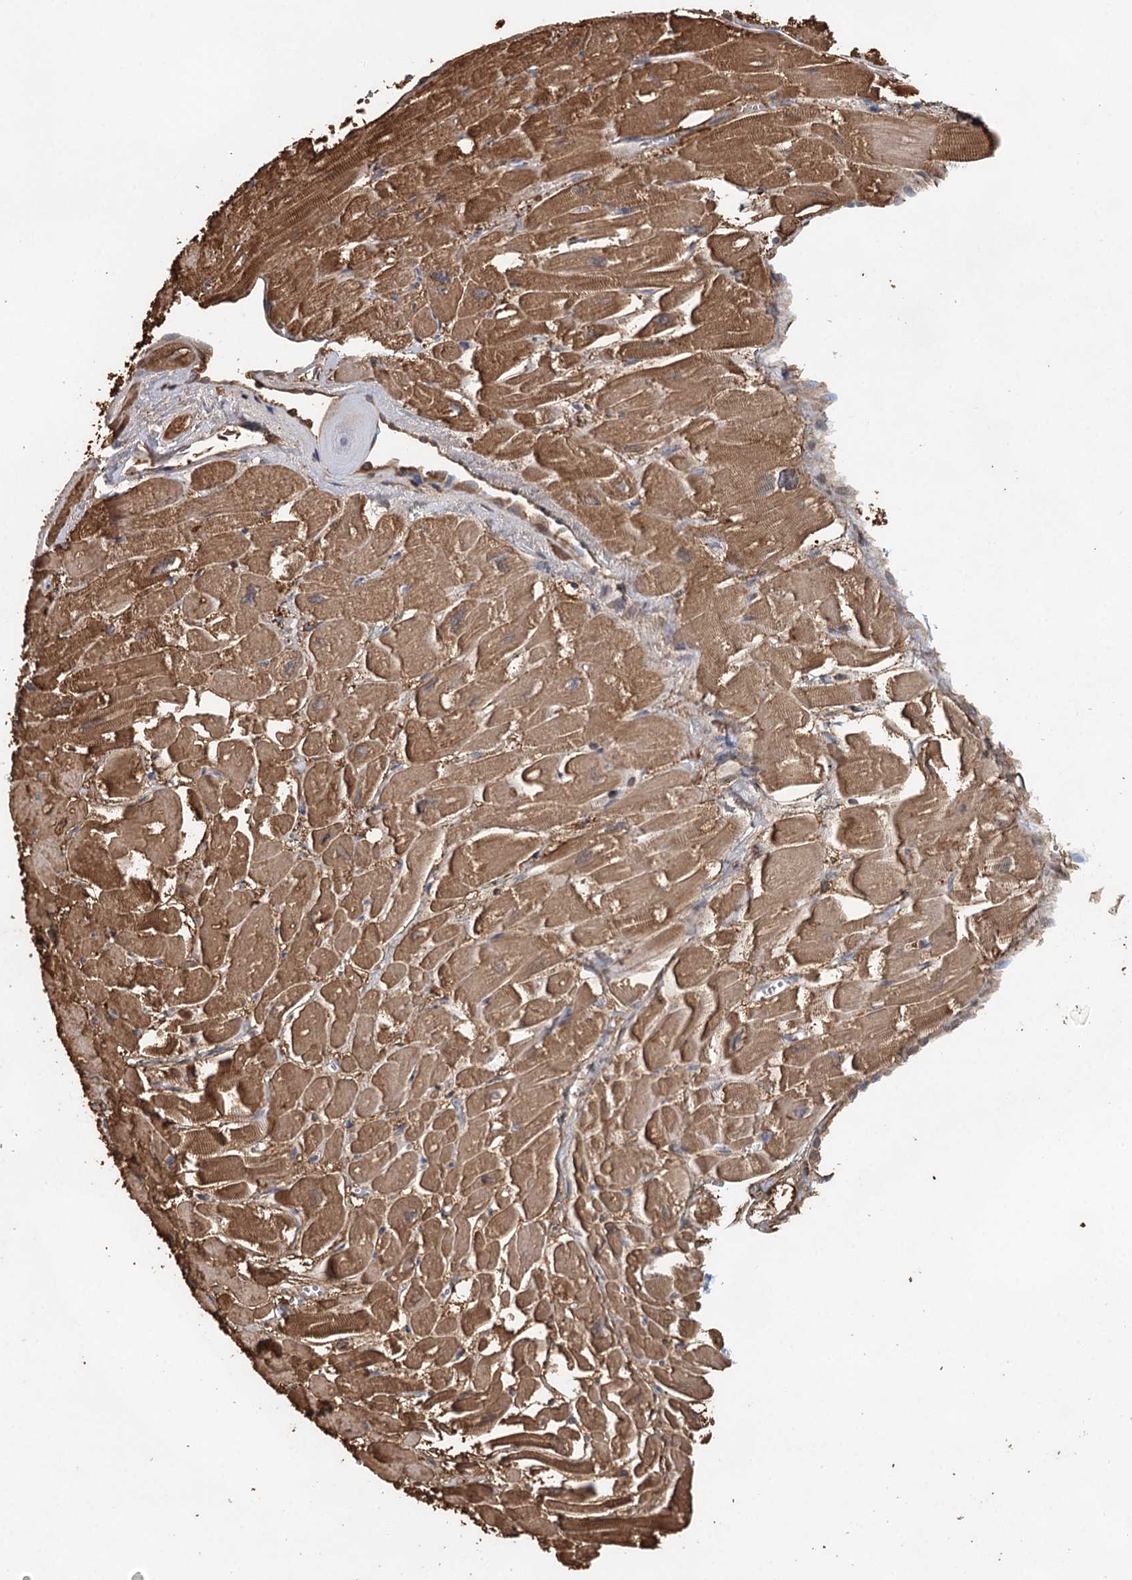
{"staining": {"intensity": "moderate", "quantity": ">75%", "location": "cytoplasmic/membranous"}, "tissue": "heart muscle", "cell_type": "Cardiomyocytes", "image_type": "normal", "snomed": [{"axis": "morphology", "description": "Normal tissue, NOS"}, {"axis": "topography", "description": "Heart"}], "caption": "Immunohistochemistry (IHC) (DAB (3,3'-diaminobenzidine)) staining of normal human heart muscle shows moderate cytoplasmic/membranous protein expression in approximately >75% of cardiomyocytes.", "gene": "MYL6B", "patient": {"sex": "male", "age": 54}}